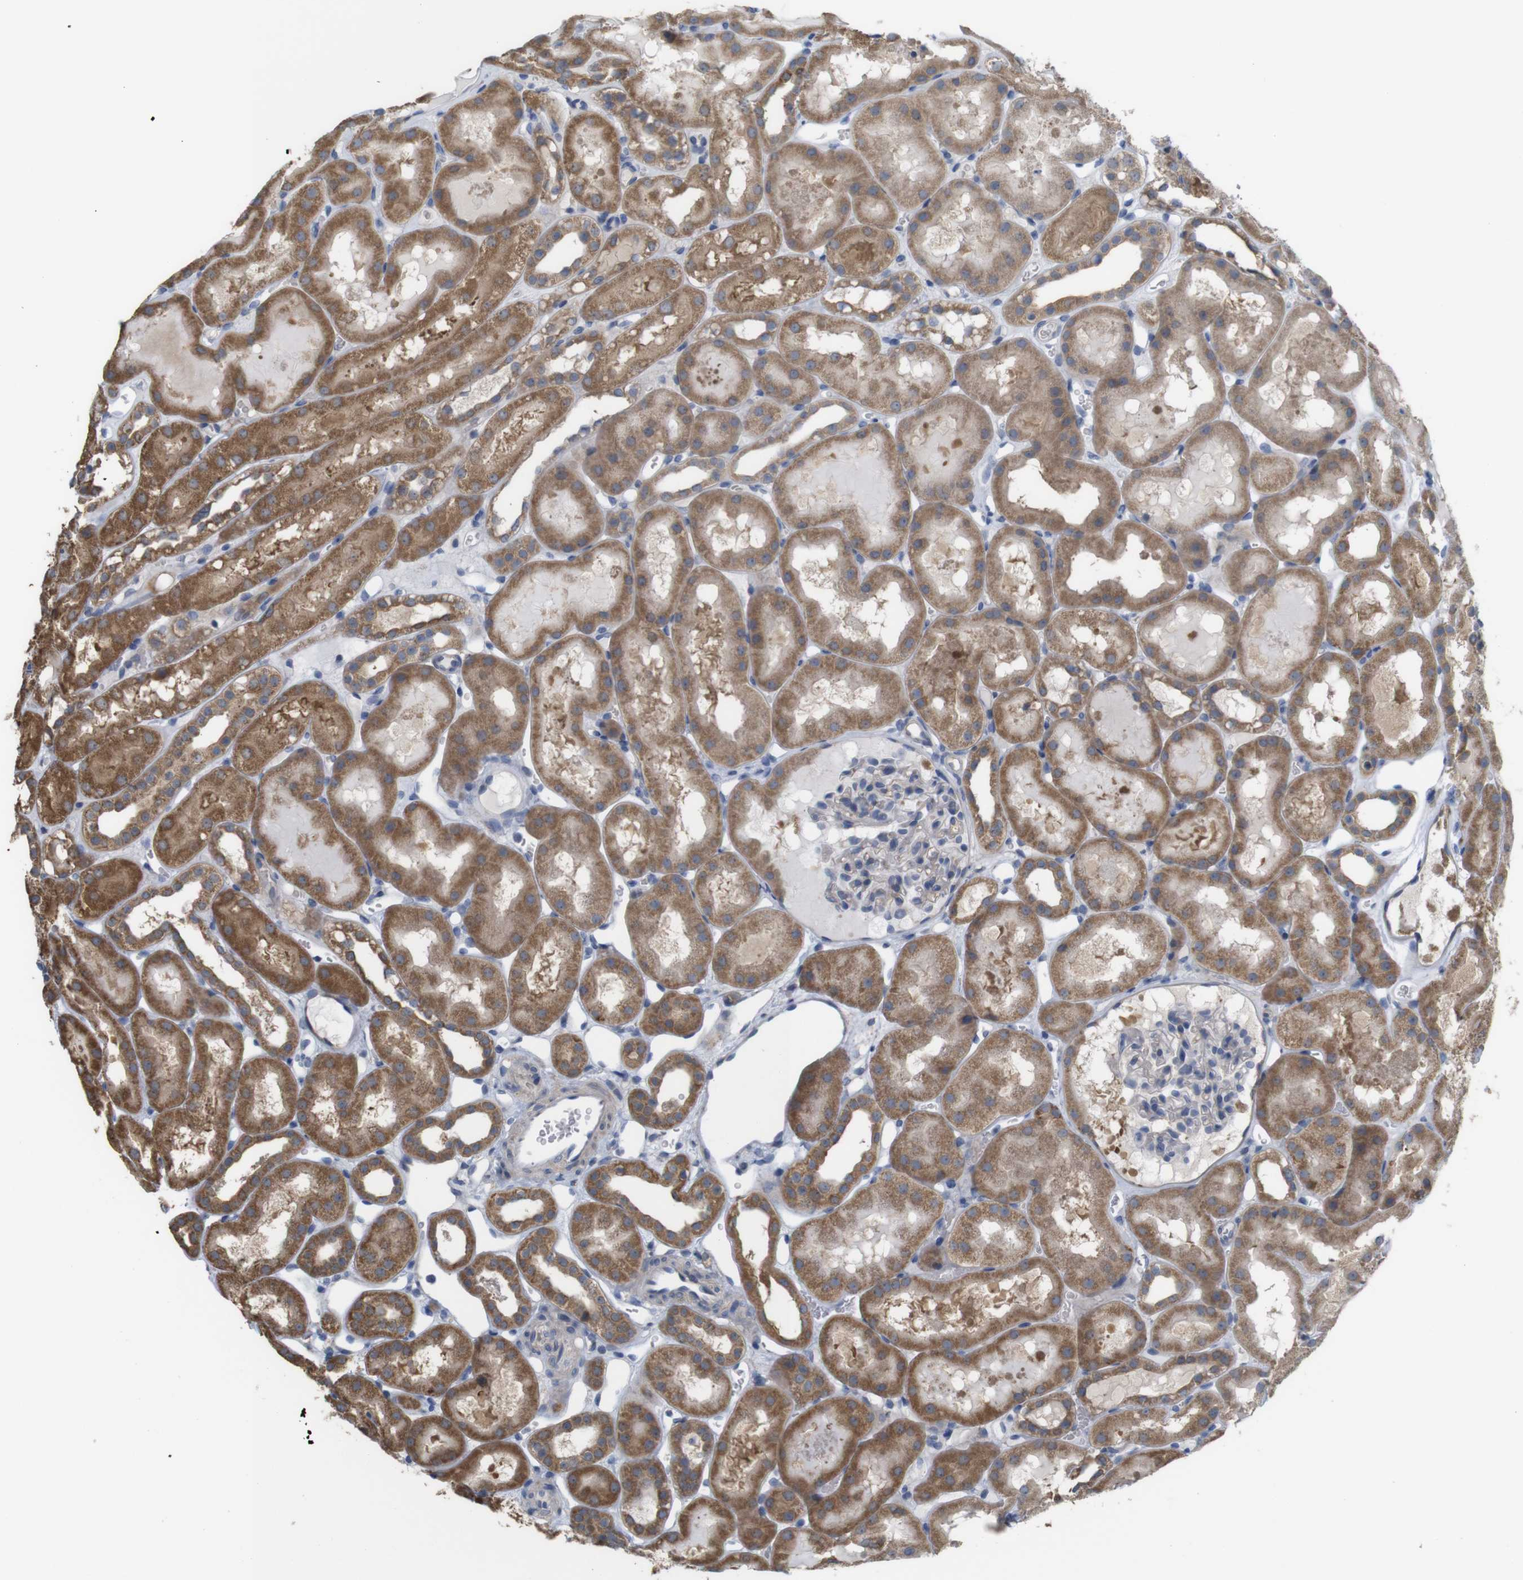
{"staining": {"intensity": "weak", "quantity": ">75%", "location": "cytoplasmic/membranous"}, "tissue": "kidney", "cell_type": "Cells in glomeruli", "image_type": "normal", "snomed": [{"axis": "morphology", "description": "Normal tissue, NOS"}, {"axis": "topography", "description": "Kidney"}, {"axis": "topography", "description": "Urinary bladder"}], "caption": "Immunohistochemical staining of normal human kidney displays weak cytoplasmic/membranous protein expression in approximately >75% of cells in glomeruli. The staining was performed using DAB (3,3'-diaminobenzidine) to visualize the protein expression in brown, while the nuclei were stained in blue with hematoxylin (Magnification: 20x).", "gene": "PTPRR", "patient": {"sex": "male", "age": 16}}